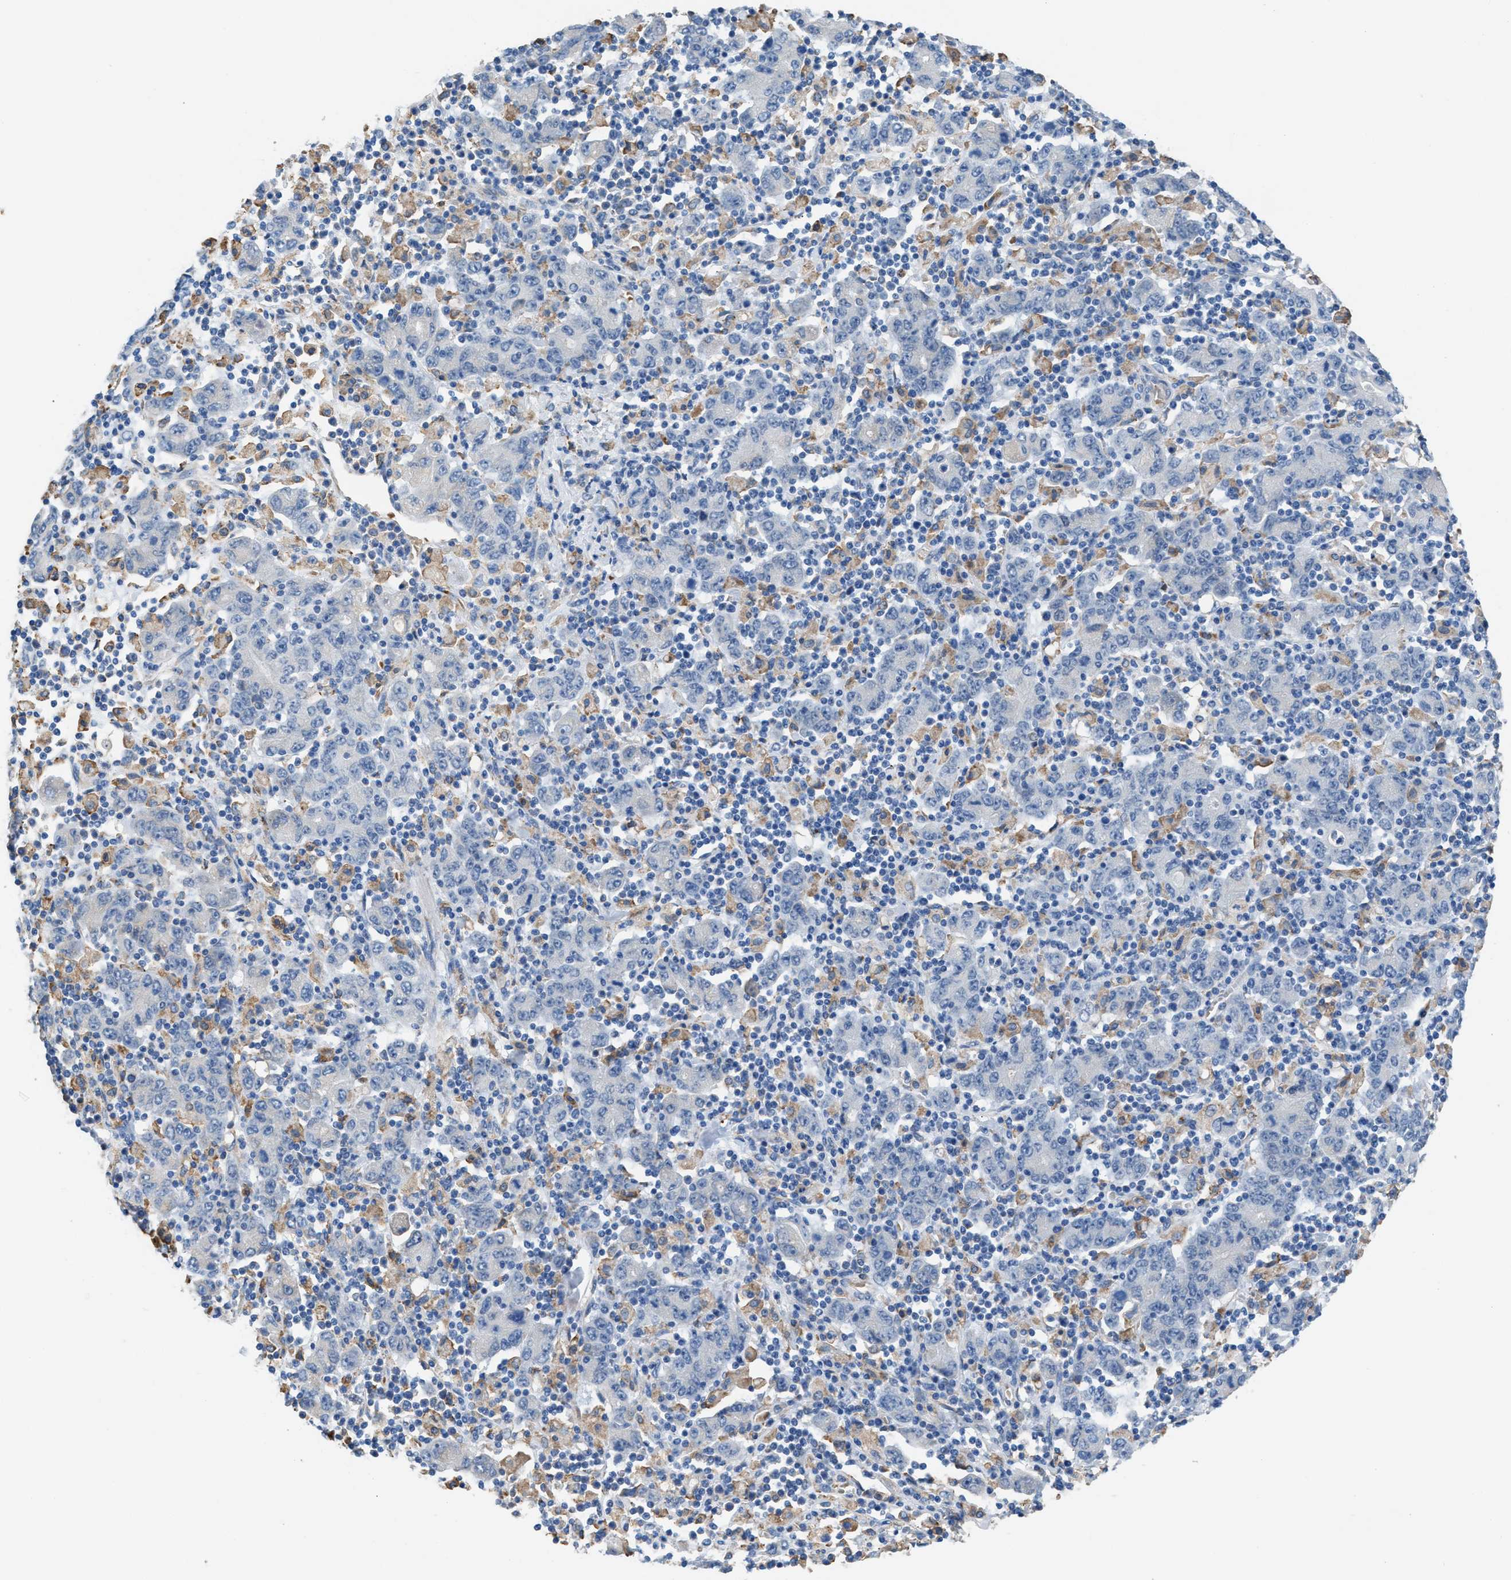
{"staining": {"intensity": "negative", "quantity": "none", "location": "none"}, "tissue": "stomach cancer", "cell_type": "Tumor cells", "image_type": "cancer", "snomed": [{"axis": "morphology", "description": "Adenocarcinoma, NOS"}, {"axis": "topography", "description": "Stomach, upper"}], "caption": "DAB immunohistochemical staining of human stomach cancer demonstrates no significant positivity in tumor cells.", "gene": "CA3", "patient": {"sex": "male", "age": 69}}